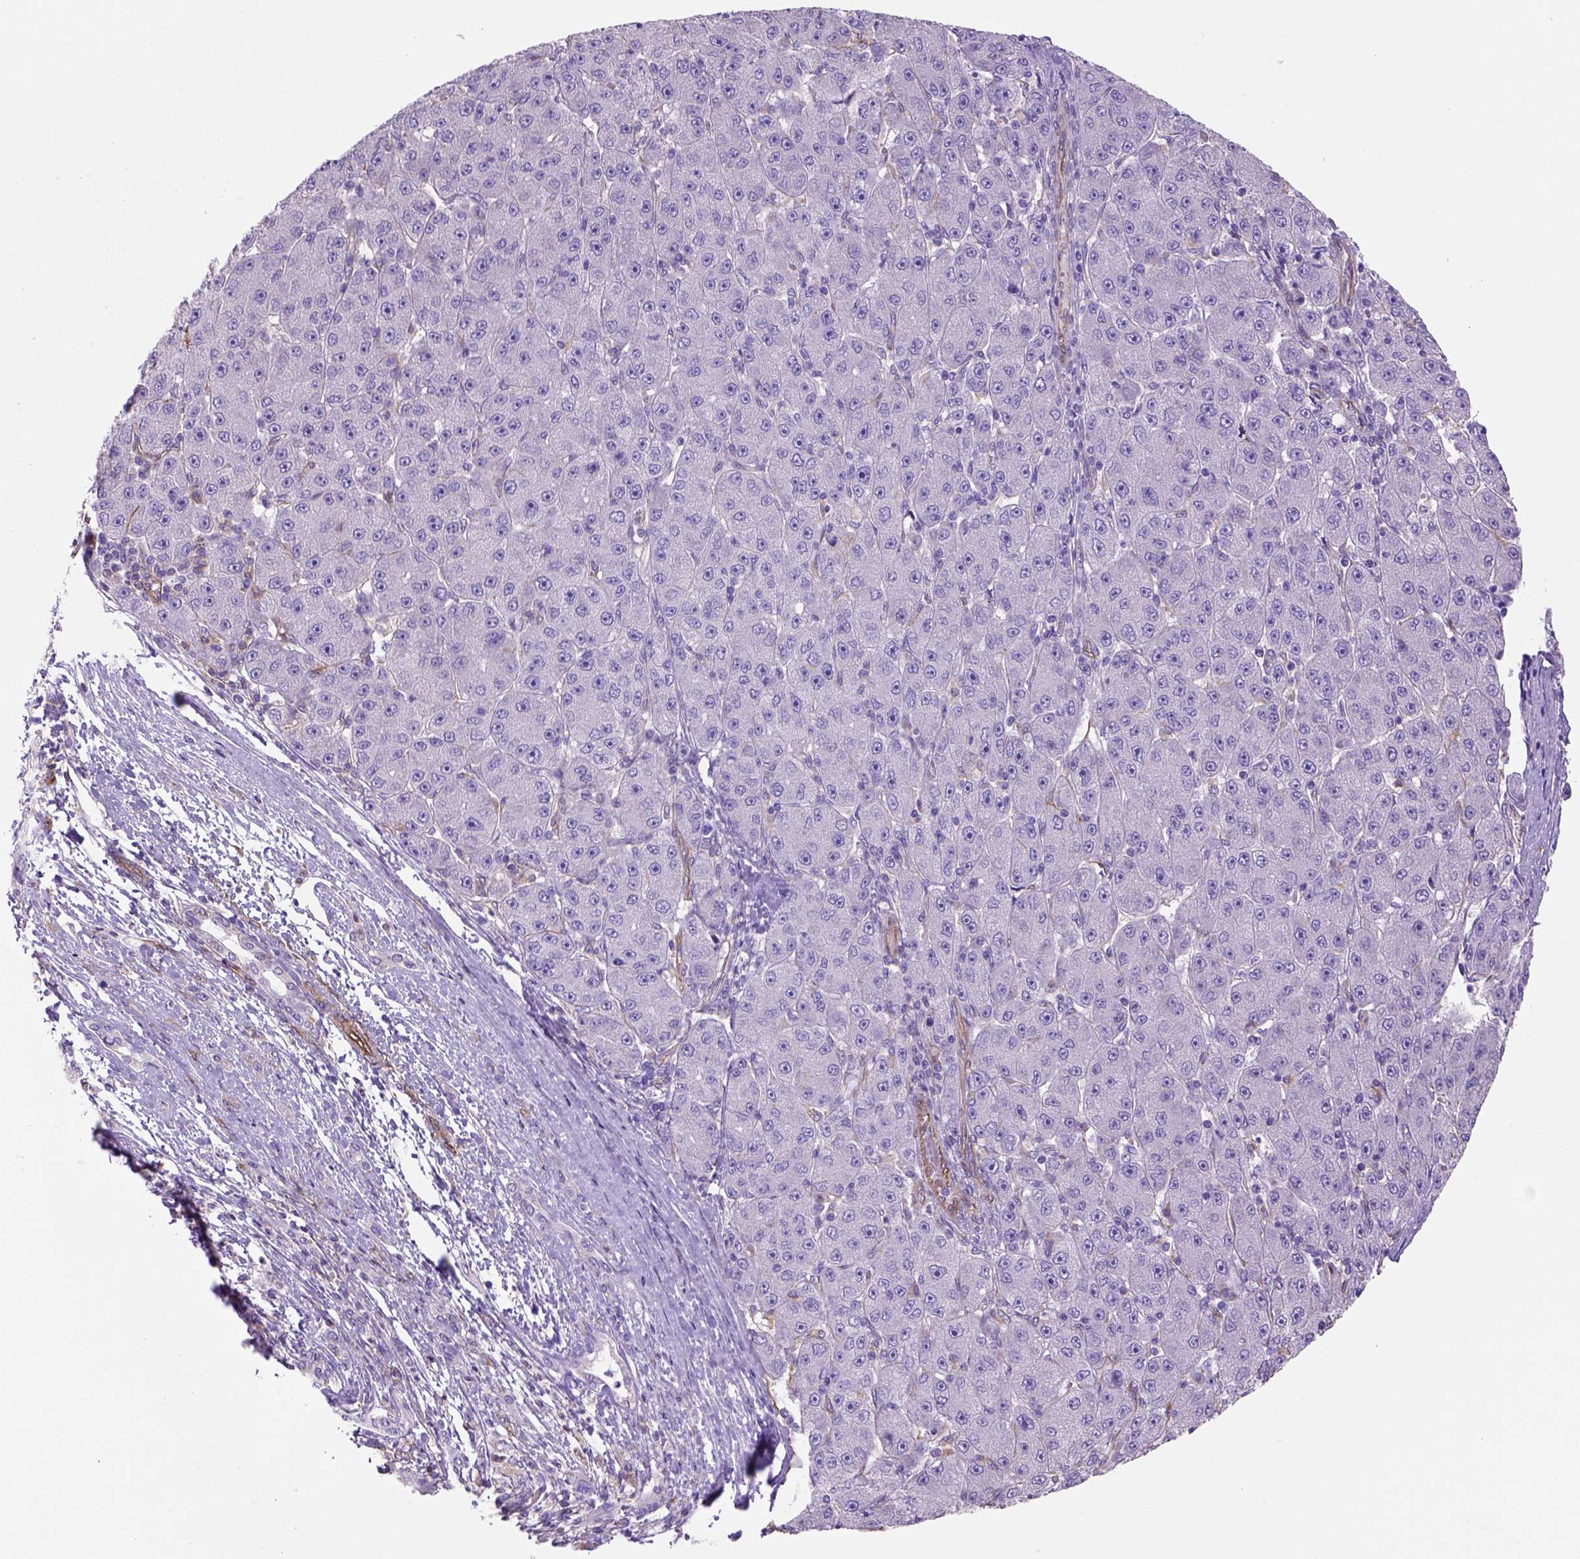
{"staining": {"intensity": "negative", "quantity": "none", "location": "none"}, "tissue": "liver cancer", "cell_type": "Tumor cells", "image_type": "cancer", "snomed": [{"axis": "morphology", "description": "Carcinoma, Hepatocellular, NOS"}, {"axis": "topography", "description": "Liver"}], "caption": "Protein analysis of liver cancer (hepatocellular carcinoma) shows no significant expression in tumor cells.", "gene": "ZZZ3", "patient": {"sex": "male", "age": 67}}